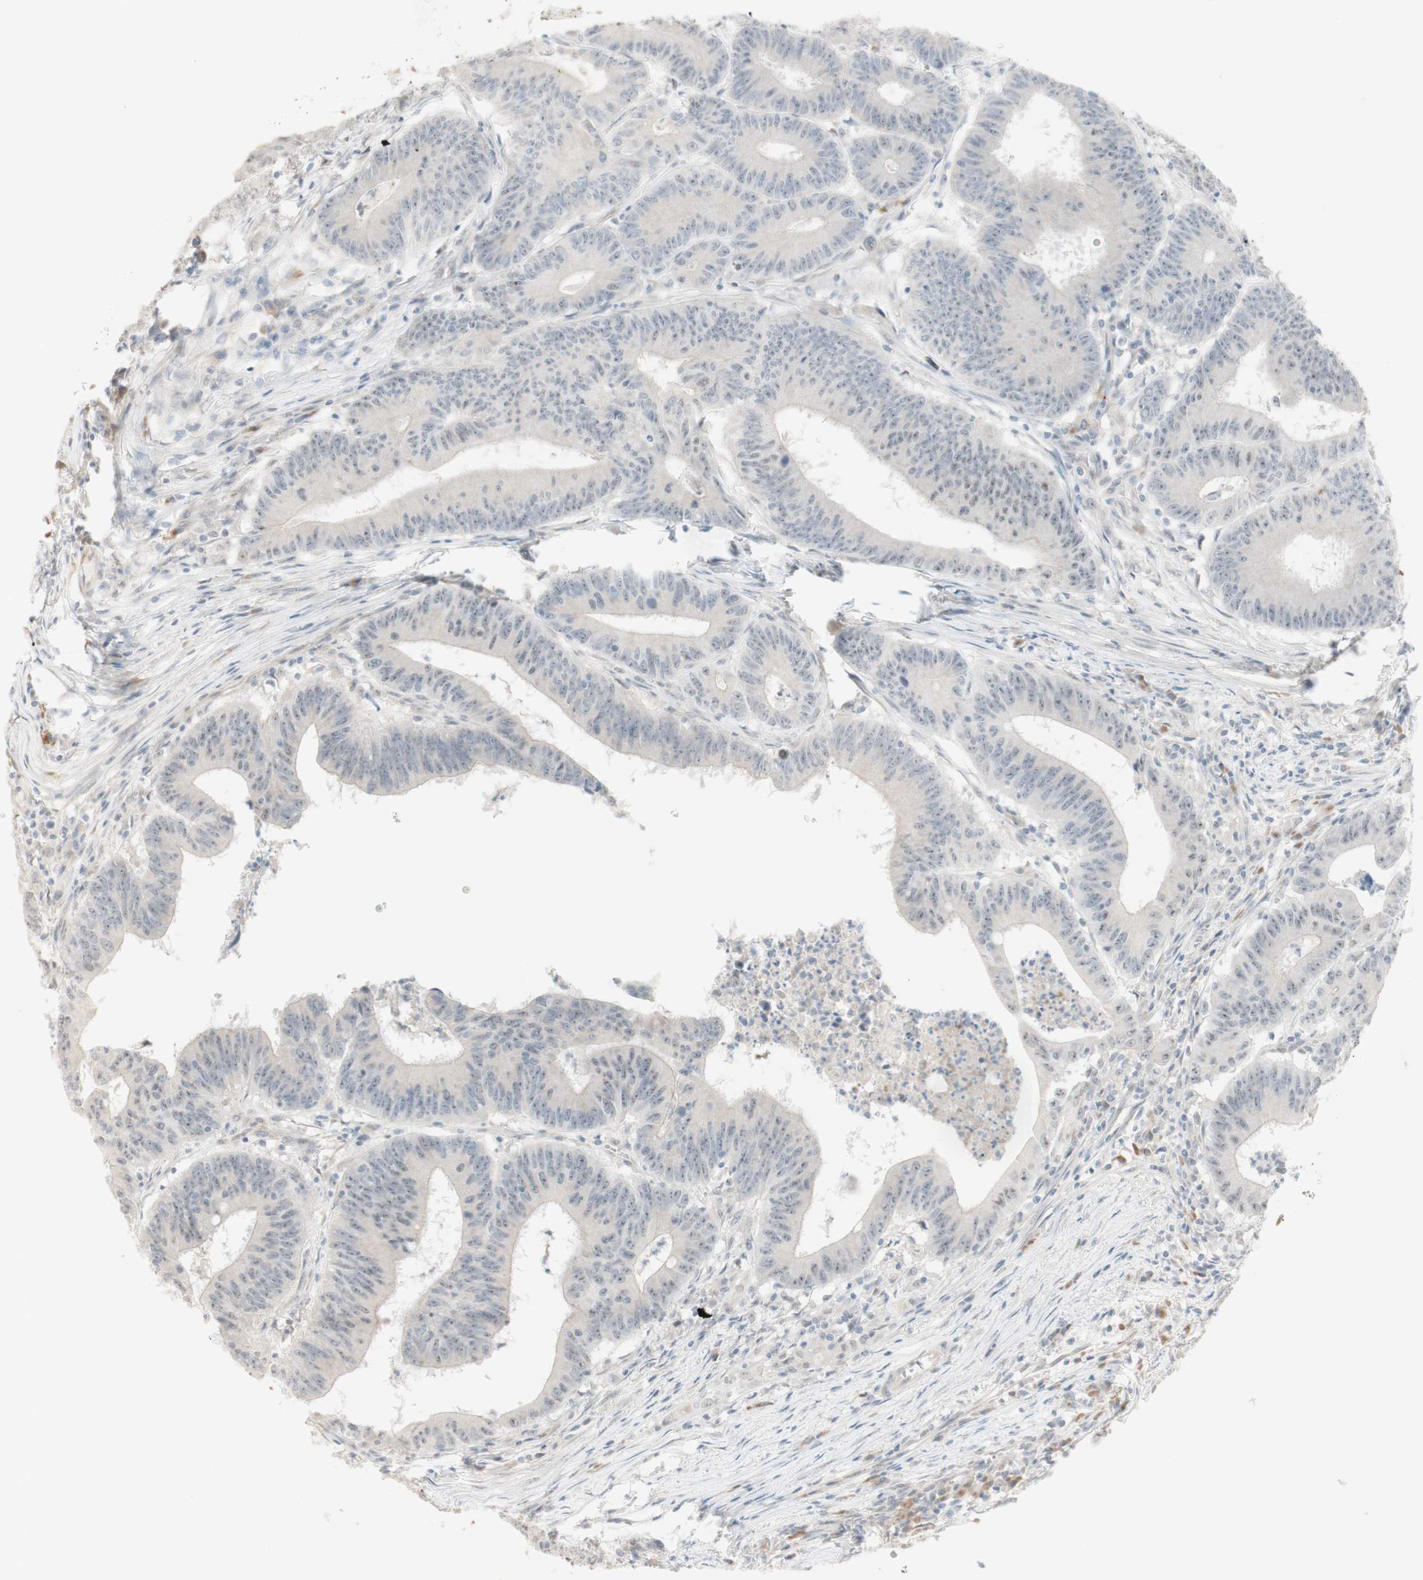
{"staining": {"intensity": "negative", "quantity": "none", "location": "none"}, "tissue": "colorectal cancer", "cell_type": "Tumor cells", "image_type": "cancer", "snomed": [{"axis": "morphology", "description": "Adenocarcinoma, NOS"}, {"axis": "topography", "description": "Colon"}], "caption": "Immunohistochemistry (IHC) of colorectal cancer exhibits no staining in tumor cells.", "gene": "PLCD4", "patient": {"sex": "male", "age": 45}}